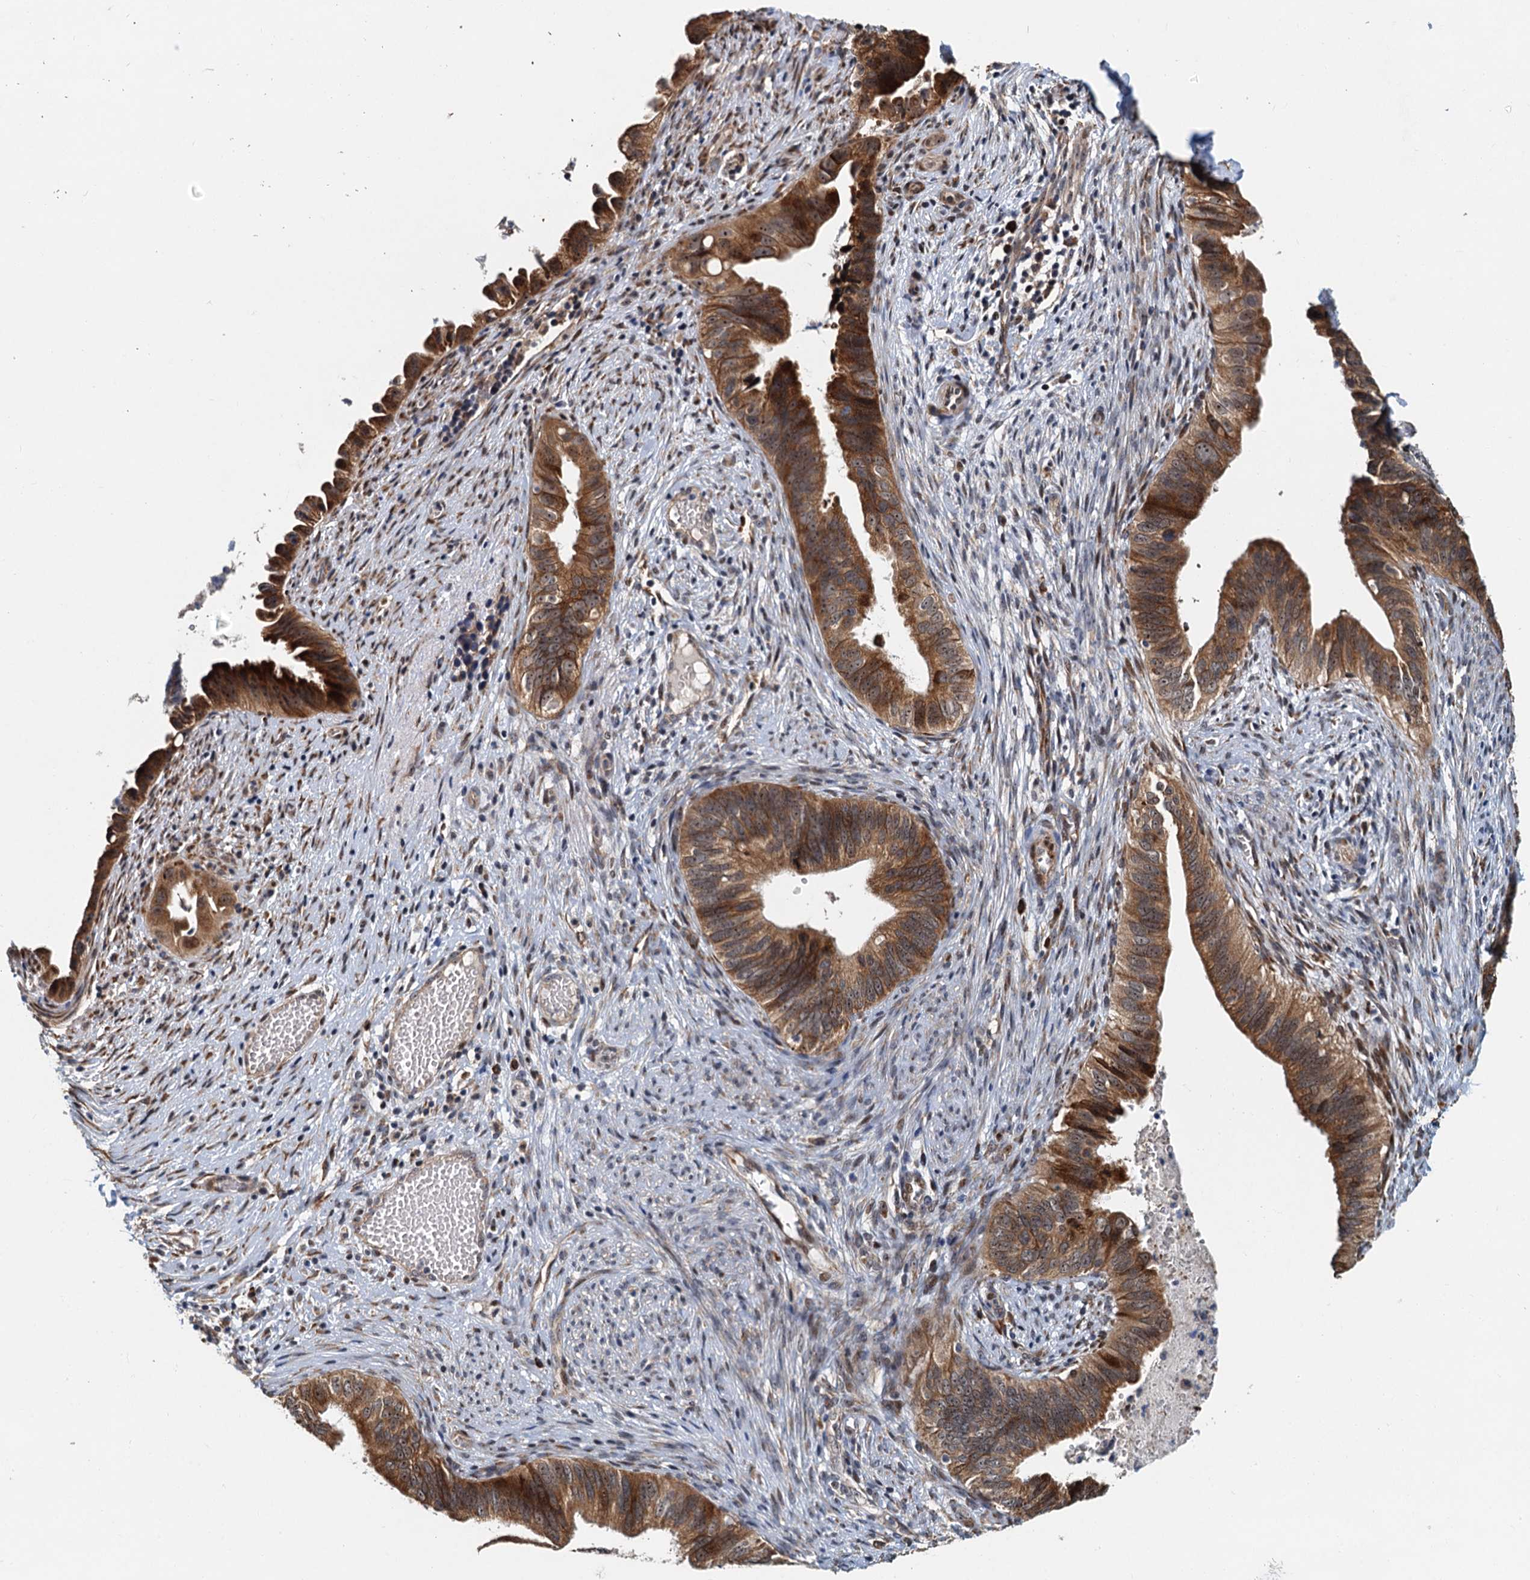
{"staining": {"intensity": "moderate", "quantity": ">75%", "location": "cytoplasmic/membranous"}, "tissue": "cervical cancer", "cell_type": "Tumor cells", "image_type": "cancer", "snomed": [{"axis": "morphology", "description": "Adenocarcinoma, NOS"}, {"axis": "topography", "description": "Cervix"}], "caption": "A brown stain labels moderate cytoplasmic/membranous positivity of a protein in human adenocarcinoma (cervical) tumor cells.", "gene": "DNAJC21", "patient": {"sex": "female", "age": 42}}